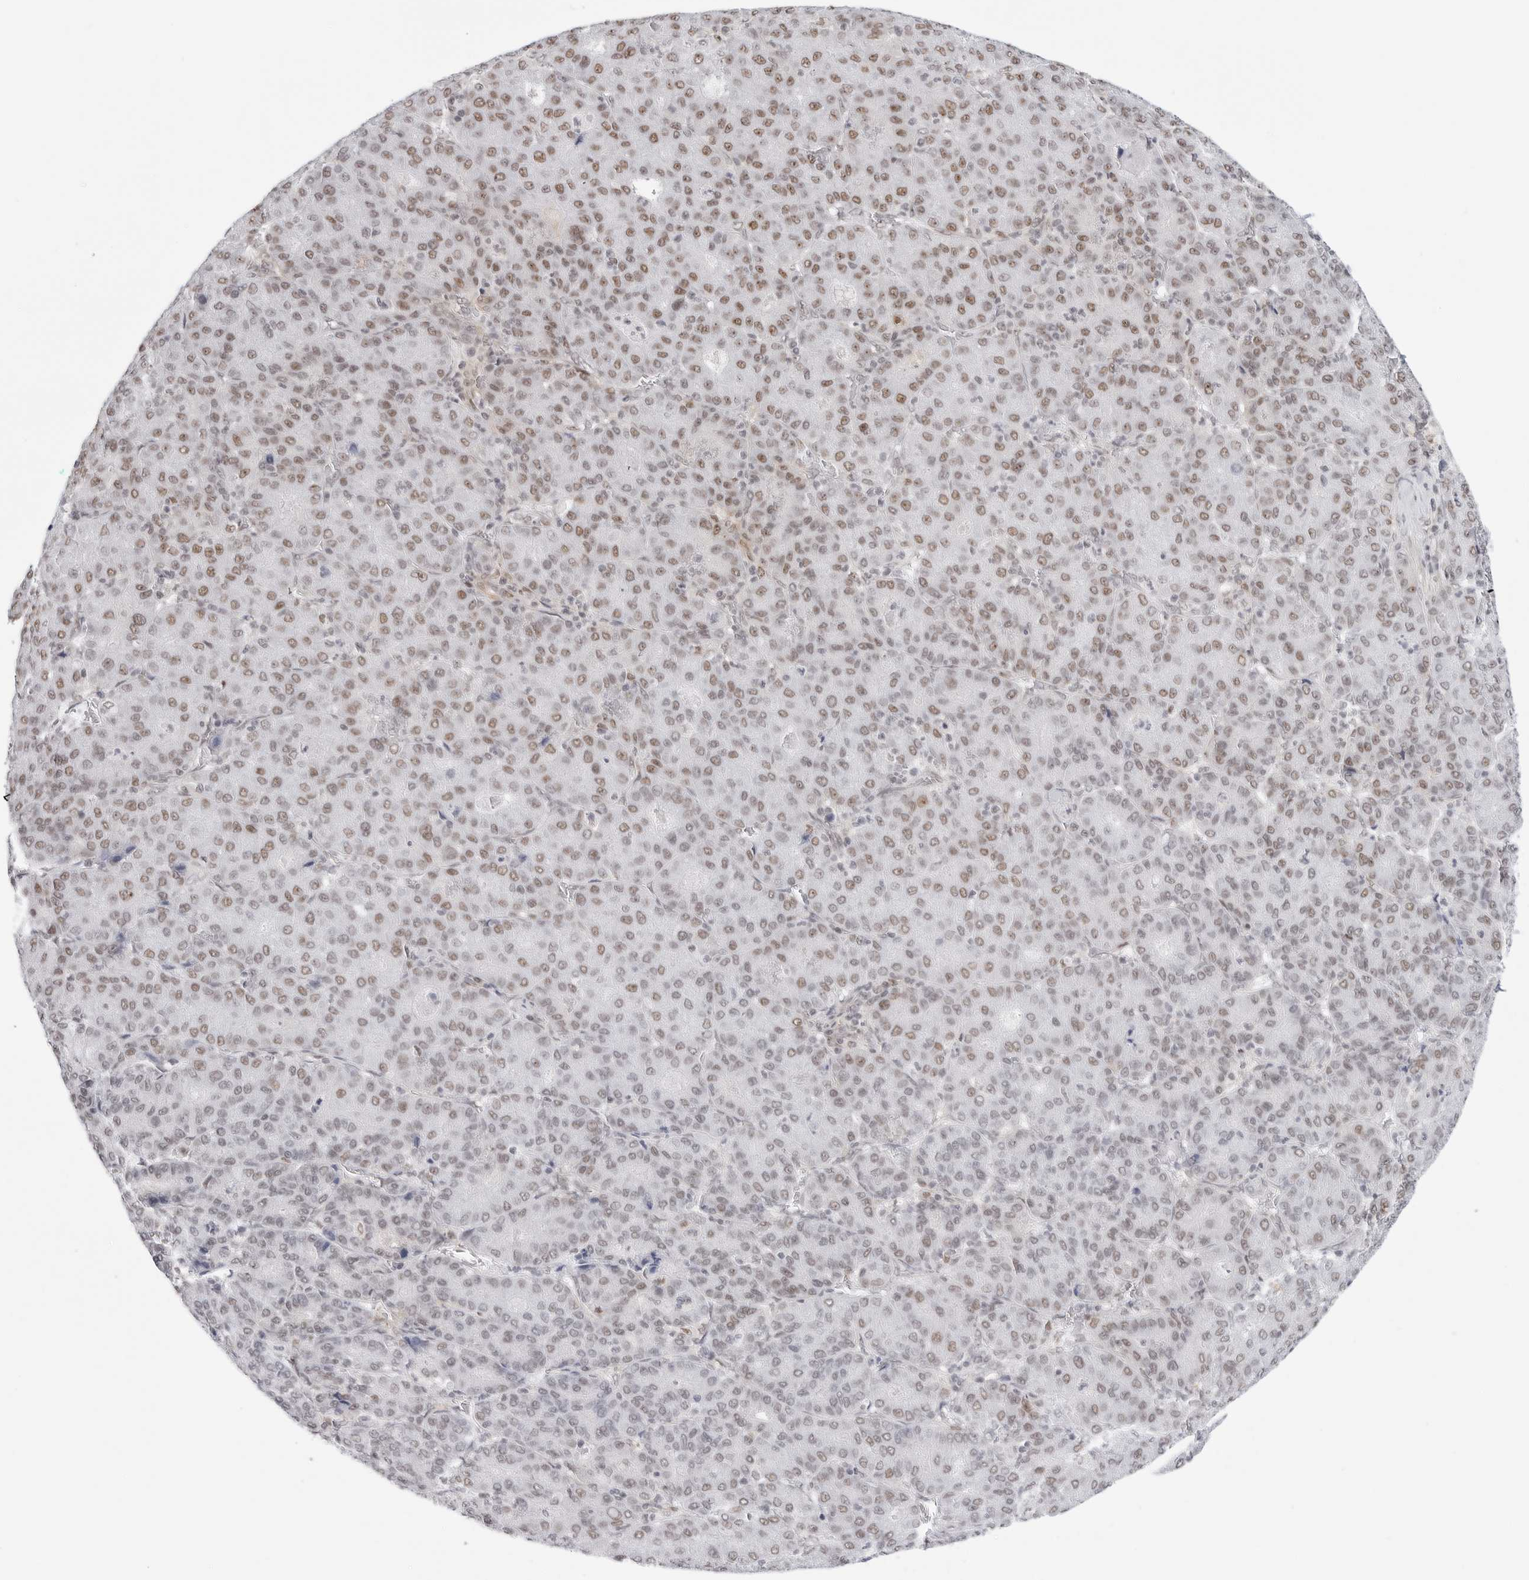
{"staining": {"intensity": "moderate", "quantity": ">75%", "location": "nuclear"}, "tissue": "liver cancer", "cell_type": "Tumor cells", "image_type": "cancer", "snomed": [{"axis": "morphology", "description": "Carcinoma, Hepatocellular, NOS"}, {"axis": "topography", "description": "Liver"}], "caption": "Liver hepatocellular carcinoma stained for a protein demonstrates moderate nuclear positivity in tumor cells.", "gene": "C1orf162", "patient": {"sex": "male", "age": 65}}